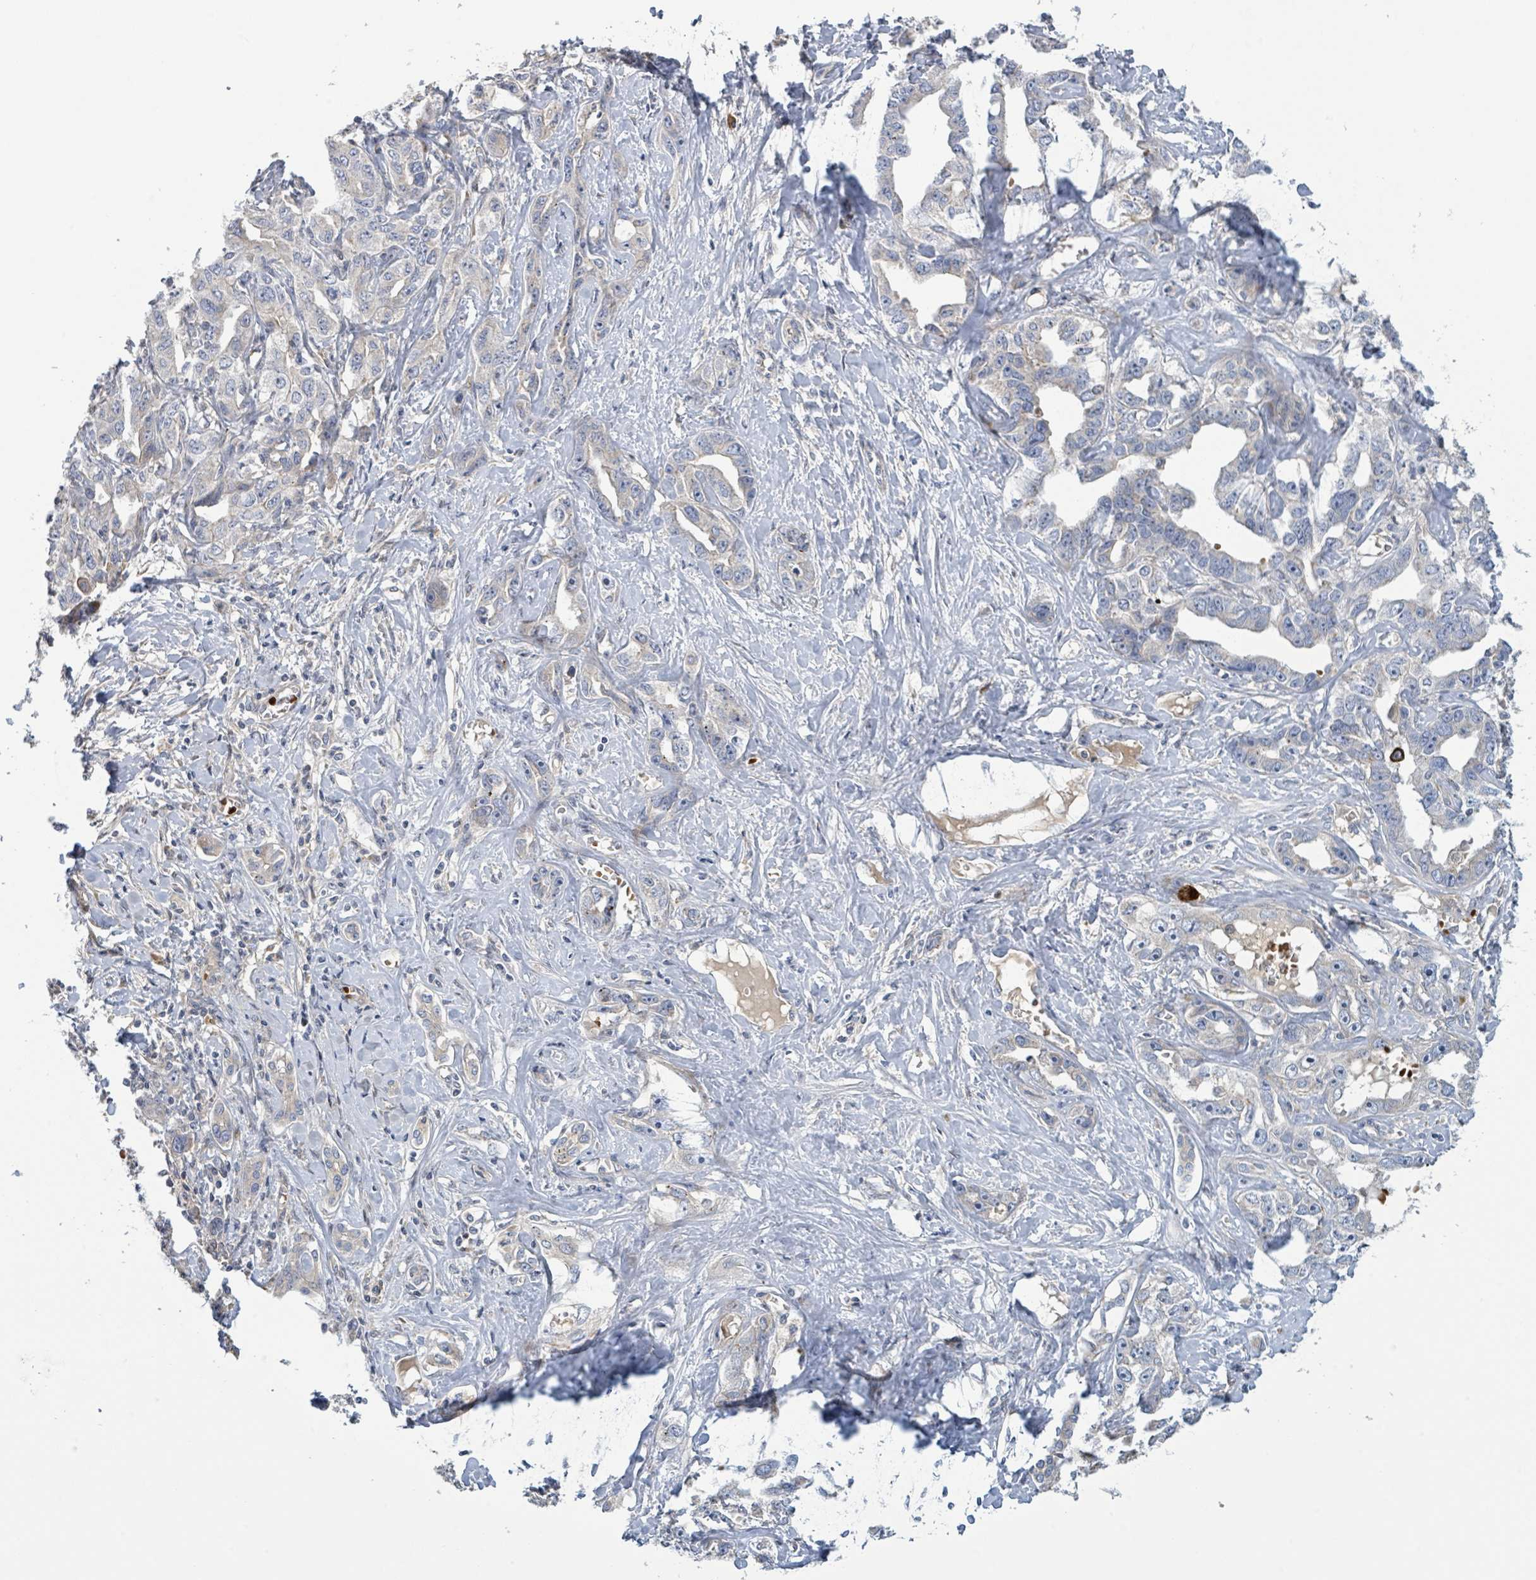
{"staining": {"intensity": "negative", "quantity": "none", "location": "none"}, "tissue": "liver cancer", "cell_type": "Tumor cells", "image_type": "cancer", "snomed": [{"axis": "morphology", "description": "Cholangiocarcinoma"}, {"axis": "topography", "description": "Liver"}], "caption": "A histopathology image of liver cholangiocarcinoma stained for a protein displays no brown staining in tumor cells.", "gene": "CFAP210", "patient": {"sex": "male", "age": 59}}